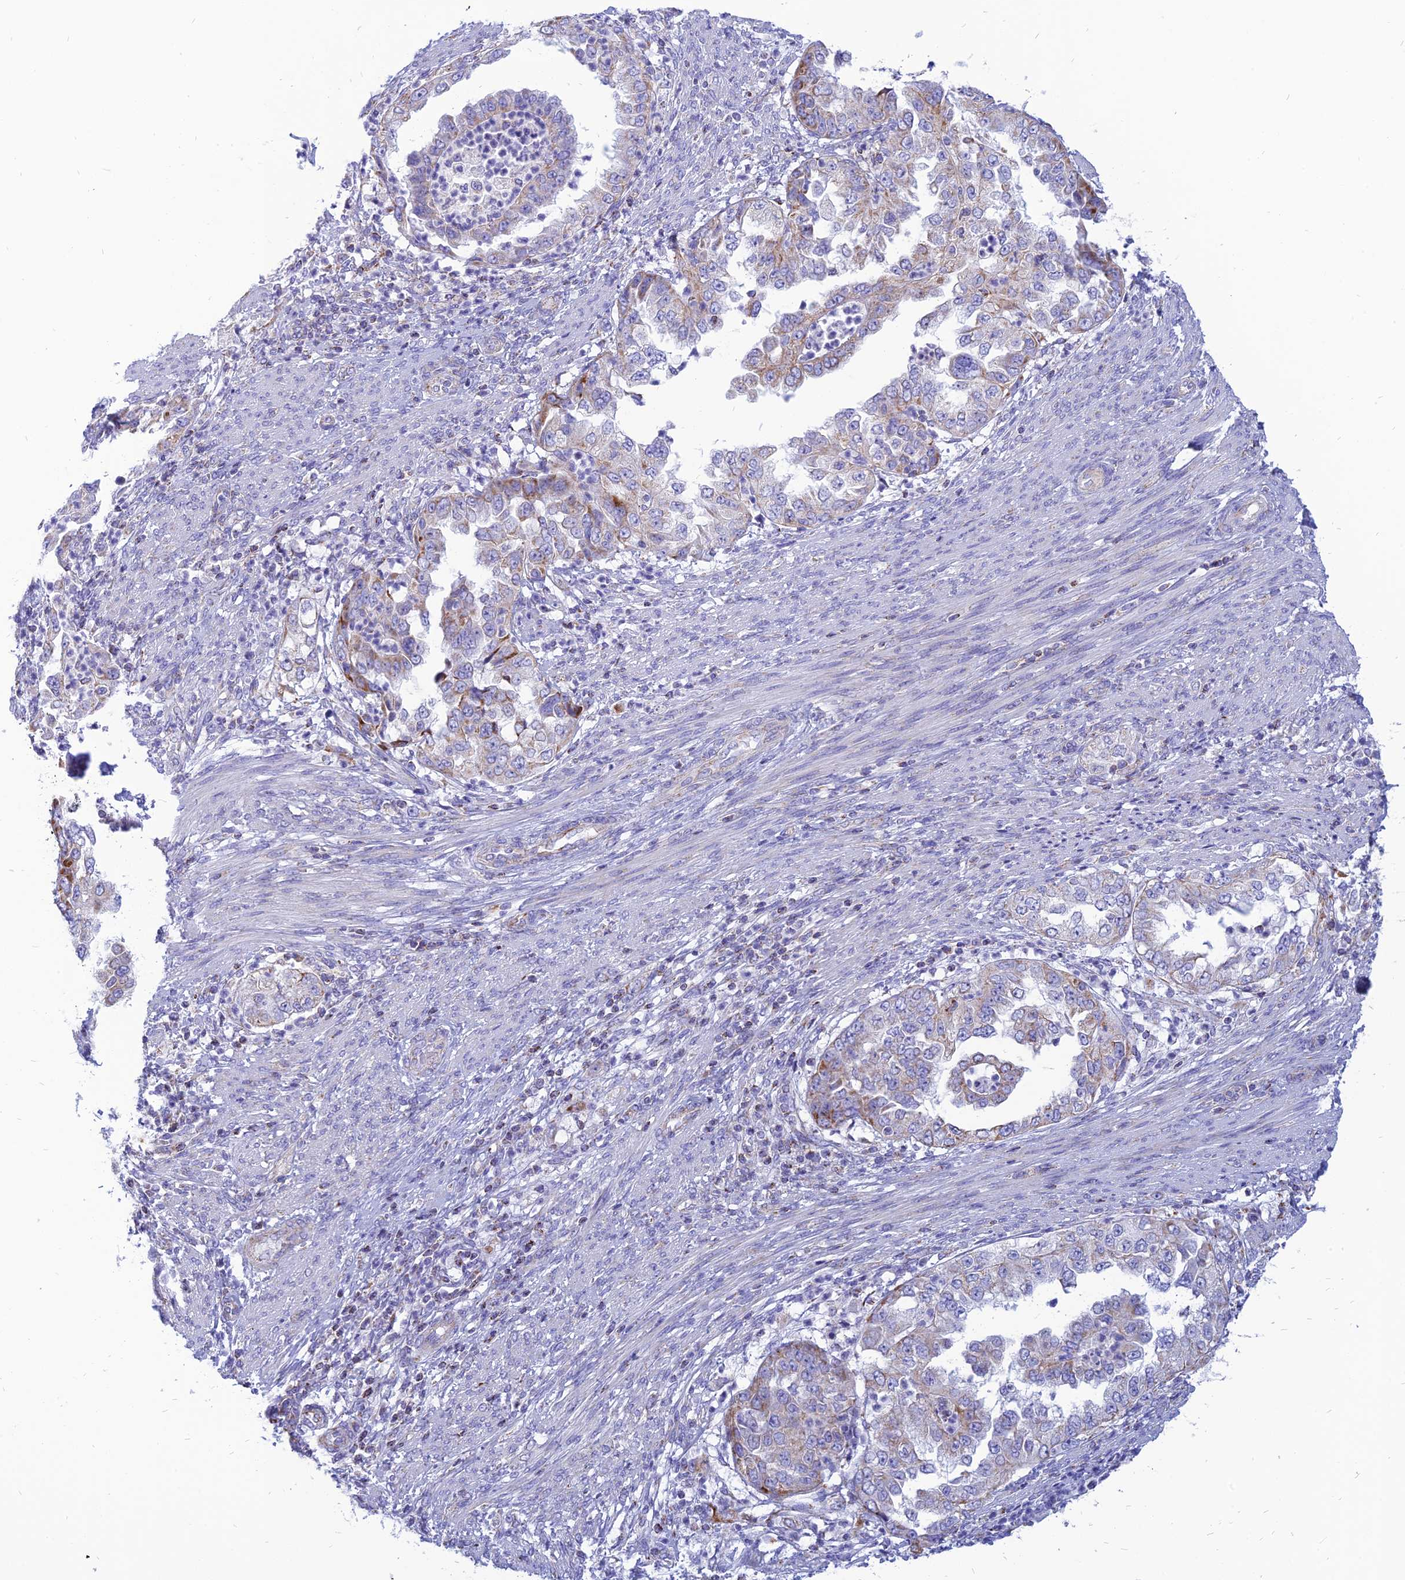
{"staining": {"intensity": "moderate", "quantity": "<25%", "location": "cytoplasmic/membranous"}, "tissue": "endometrial cancer", "cell_type": "Tumor cells", "image_type": "cancer", "snomed": [{"axis": "morphology", "description": "Adenocarcinoma, NOS"}, {"axis": "topography", "description": "Endometrium"}], "caption": "This histopathology image exhibits immunohistochemistry staining of endometrial adenocarcinoma, with low moderate cytoplasmic/membranous positivity in approximately <25% of tumor cells.", "gene": "PACC1", "patient": {"sex": "female", "age": 85}}